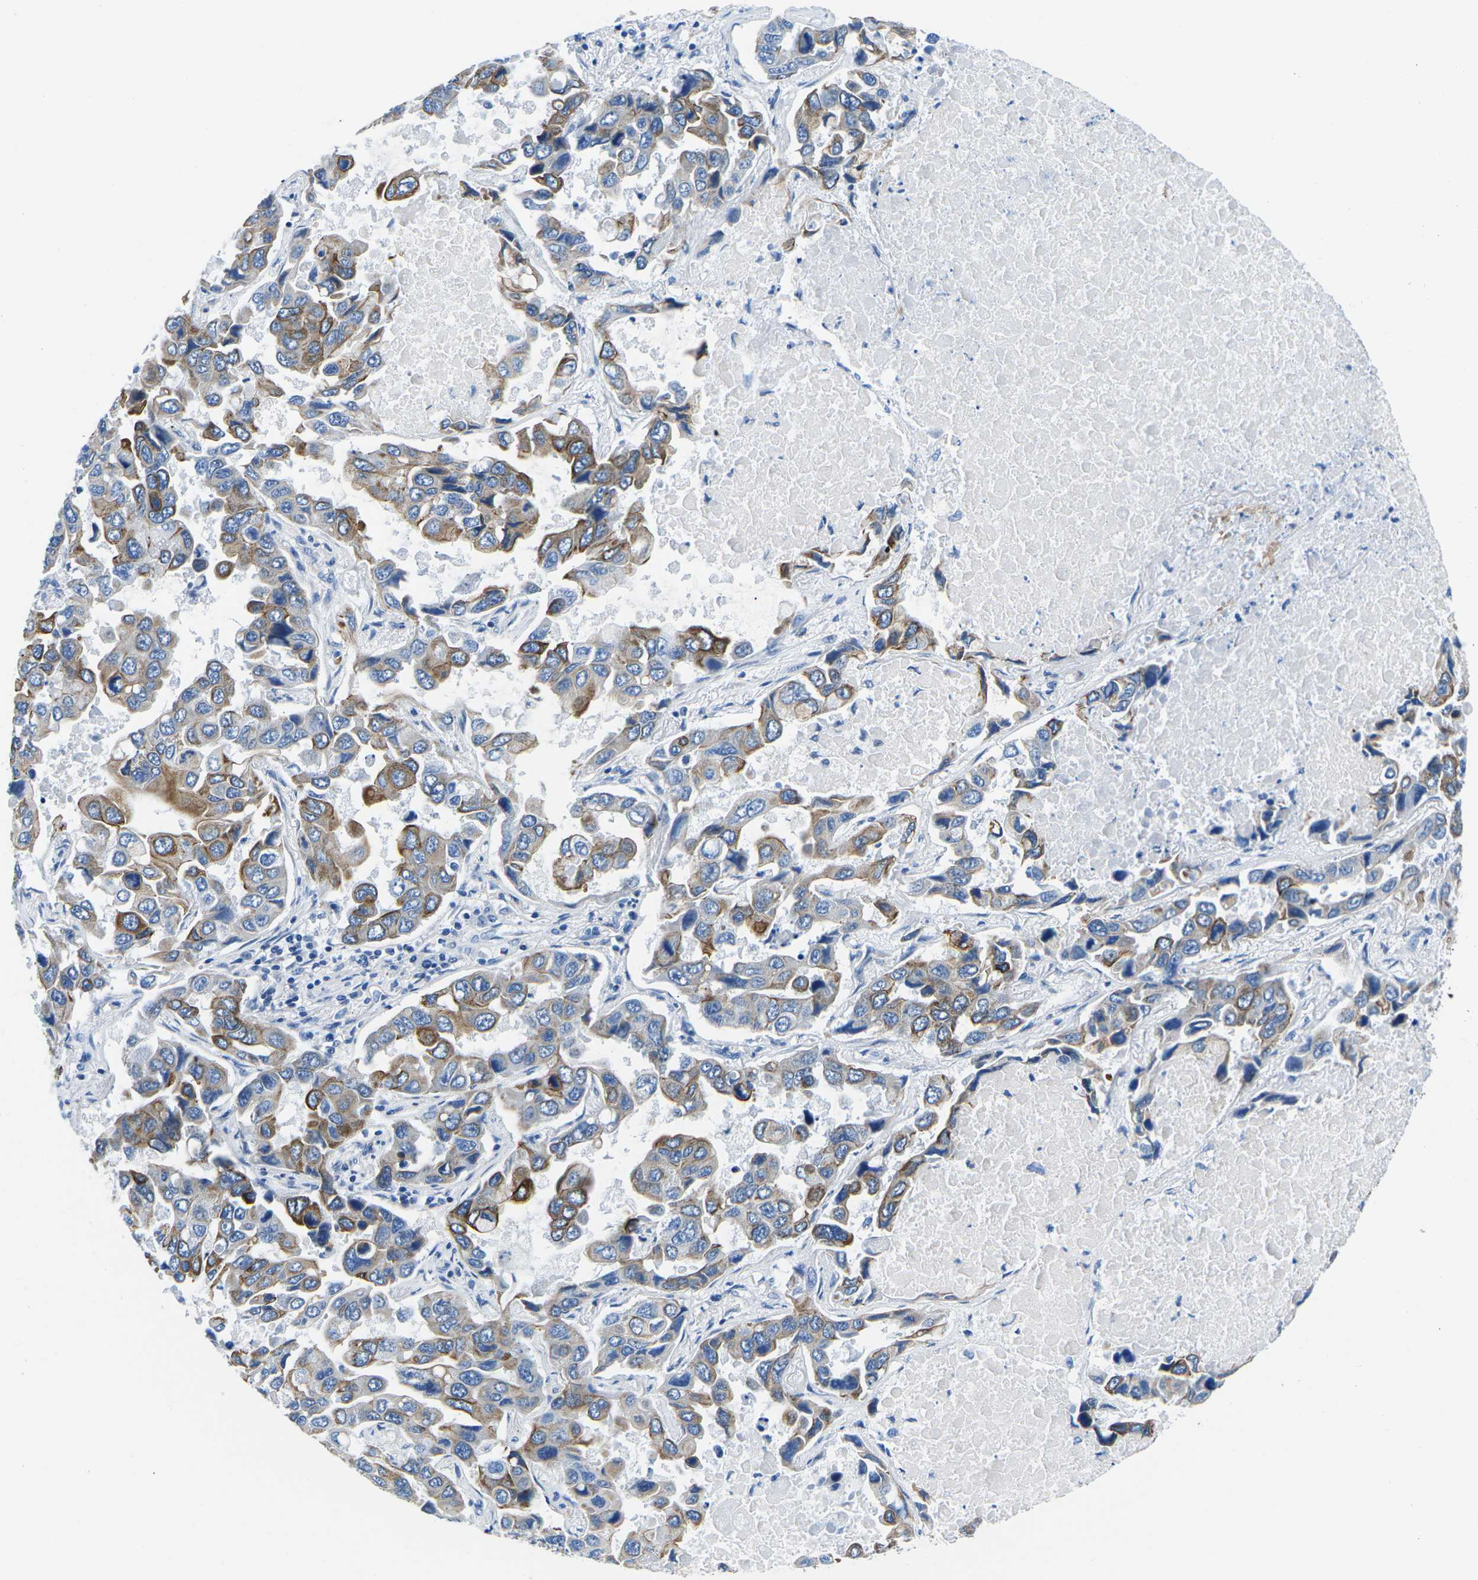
{"staining": {"intensity": "moderate", "quantity": "25%-75%", "location": "cytoplasmic/membranous"}, "tissue": "lung cancer", "cell_type": "Tumor cells", "image_type": "cancer", "snomed": [{"axis": "morphology", "description": "Adenocarcinoma, NOS"}, {"axis": "topography", "description": "Lung"}], "caption": "A micrograph of human lung adenocarcinoma stained for a protein shows moderate cytoplasmic/membranous brown staining in tumor cells.", "gene": "TM6SF1", "patient": {"sex": "male", "age": 64}}